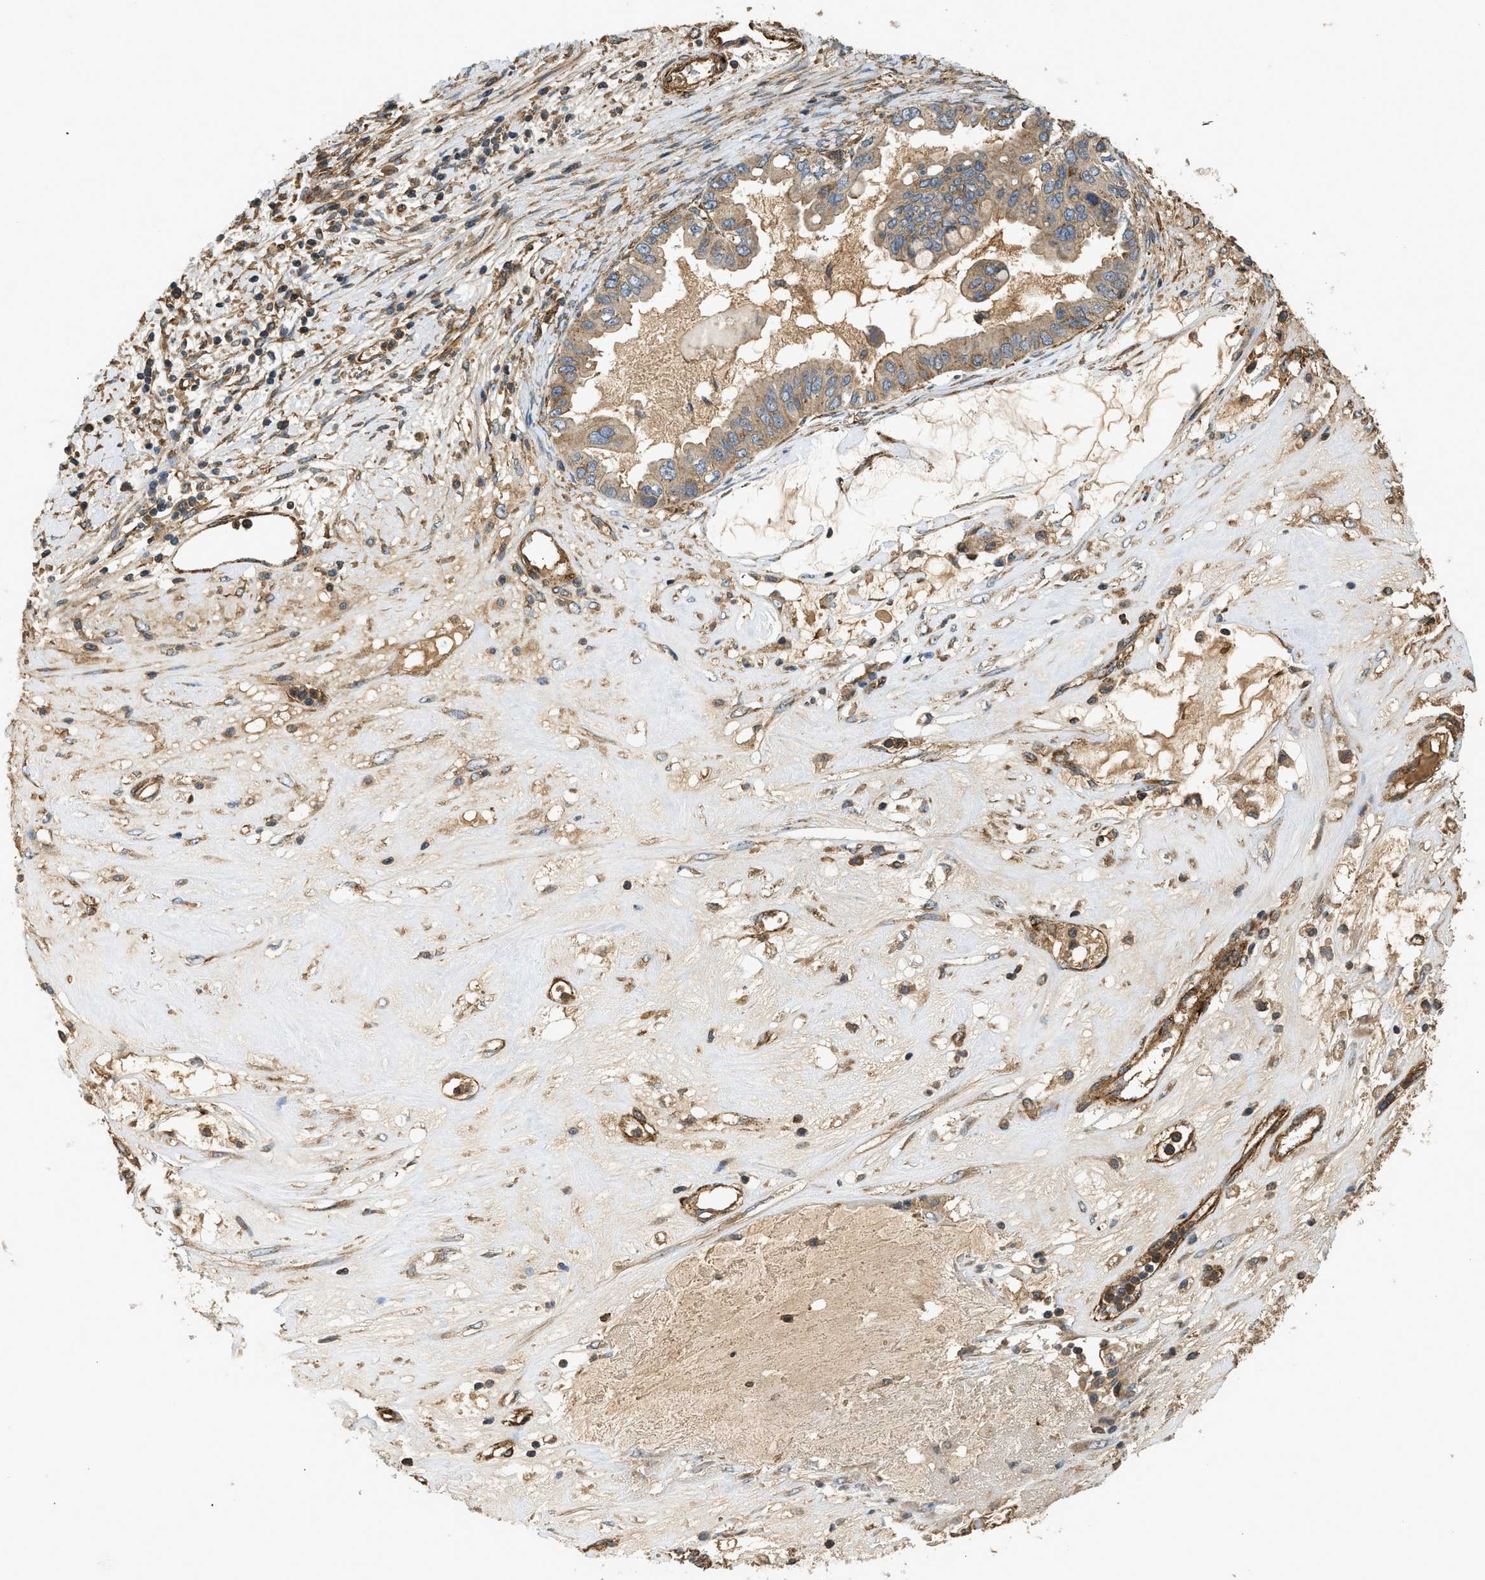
{"staining": {"intensity": "moderate", "quantity": ">75%", "location": "cytoplasmic/membranous"}, "tissue": "ovarian cancer", "cell_type": "Tumor cells", "image_type": "cancer", "snomed": [{"axis": "morphology", "description": "Cystadenocarcinoma, mucinous, NOS"}, {"axis": "topography", "description": "Ovary"}], "caption": "Ovarian mucinous cystadenocarcinoma stained with IHC reveals moderate cytoplasmic/membranous expression in approximately >75% of tumor cells. (Brightfield microscopy of DAB IHC at high magnification).", "gene": "HIP1", "patient": {"sex": "female", "age": 80}}